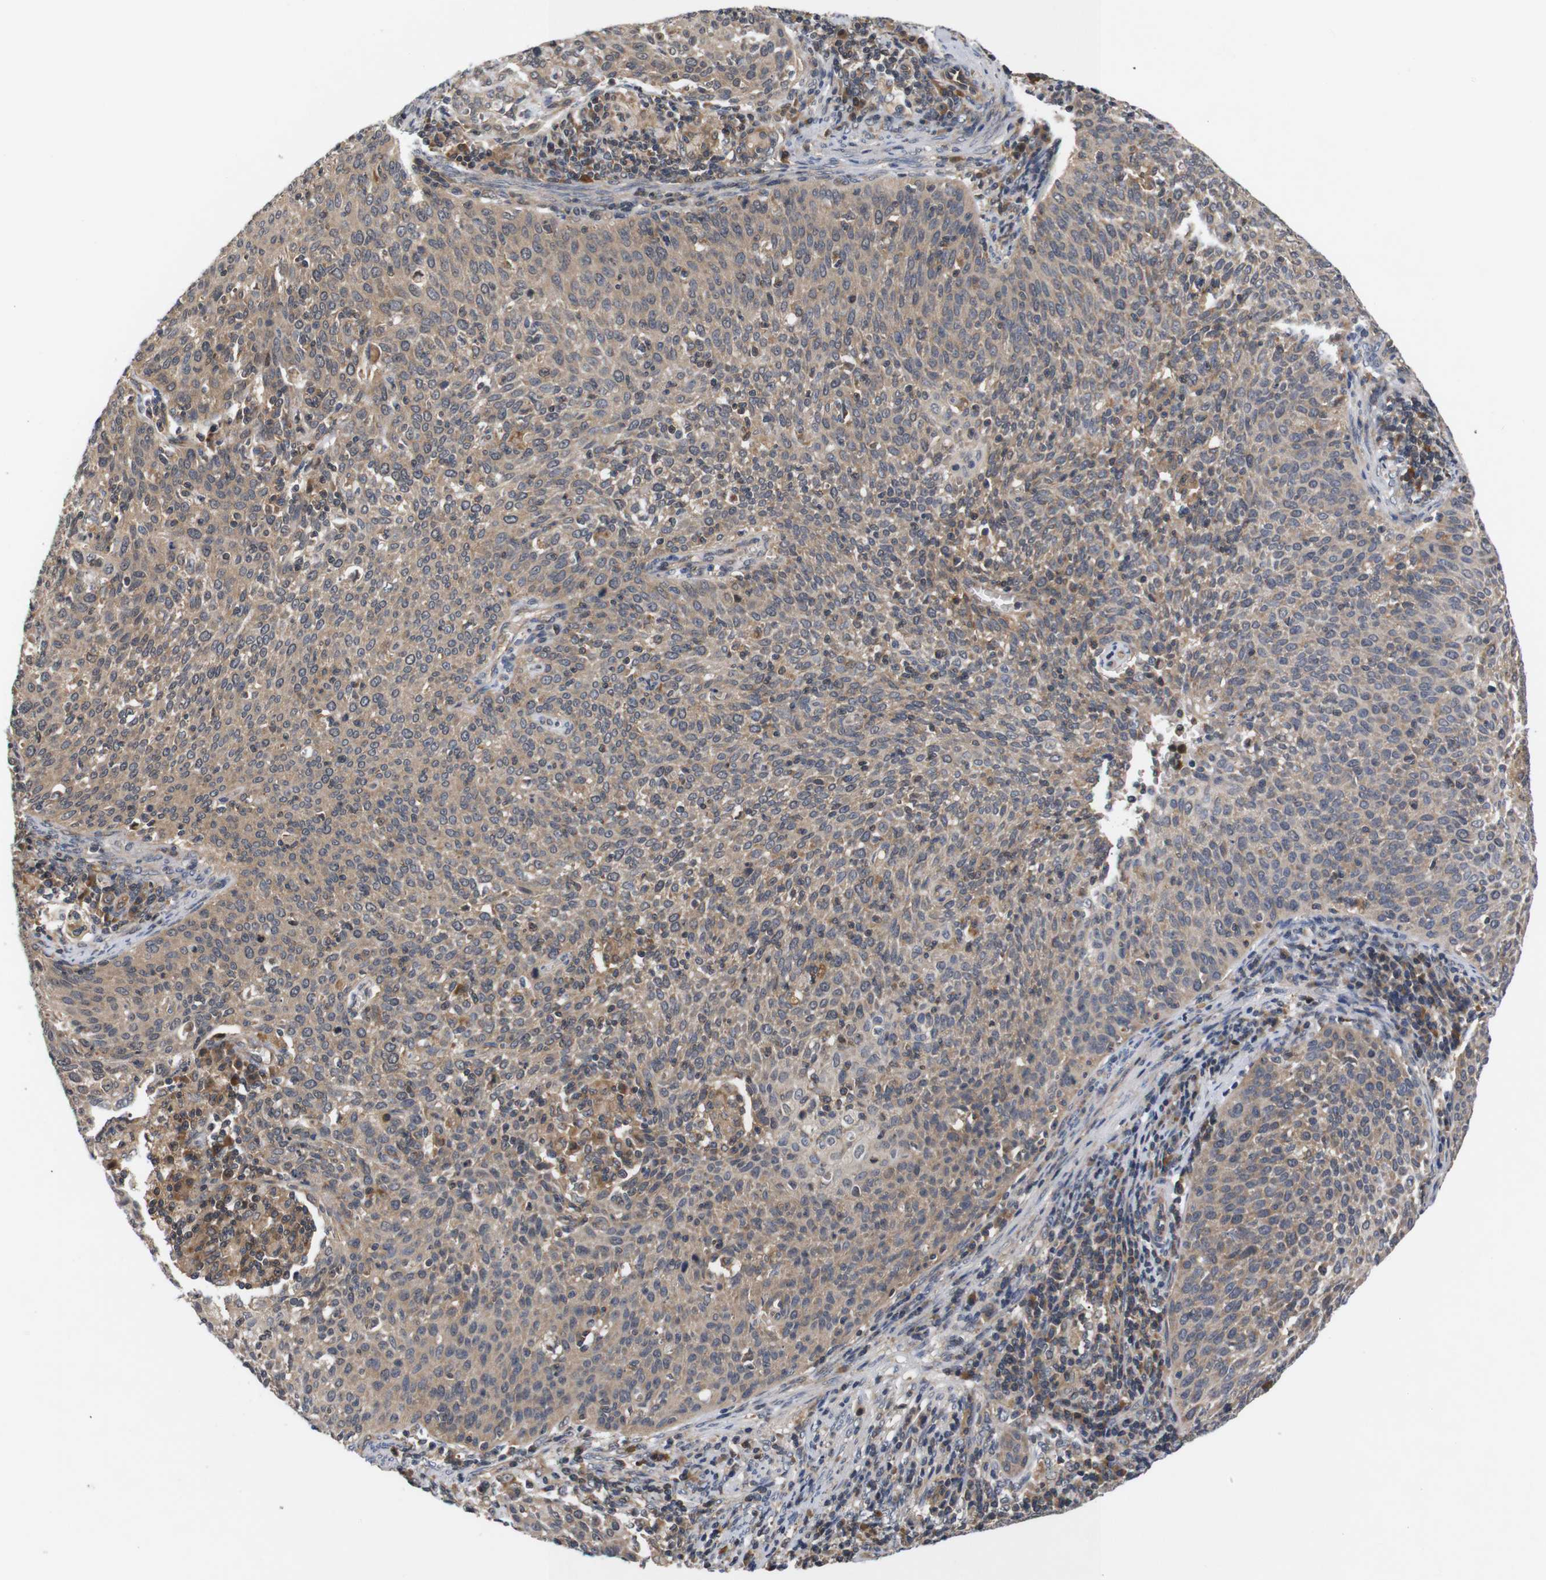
{"staining": {"intensity": "moderate", "quantity": ">75%", "location": "cytoplasmic/membranous"}, "tissue": "cervical cancer", "cell_type": "Tumor cells", "image_type": "cancer", "snomed": [{"axis": "morphology", "description": "Squamous cell carcinoma, NOS"}, {"axis": "topography", "description": "Cervix"}], "caption": "An immunohistochemistry (IHC) image of neoplastic tissue is shown. Protein staining in brown labels moderate cytoplasmic/membranous positivity in squamous cell carcinoma (cervical) within tumor cells.", "gene": "RIPK1", "patient": {"sex": "female", "age": 38}}